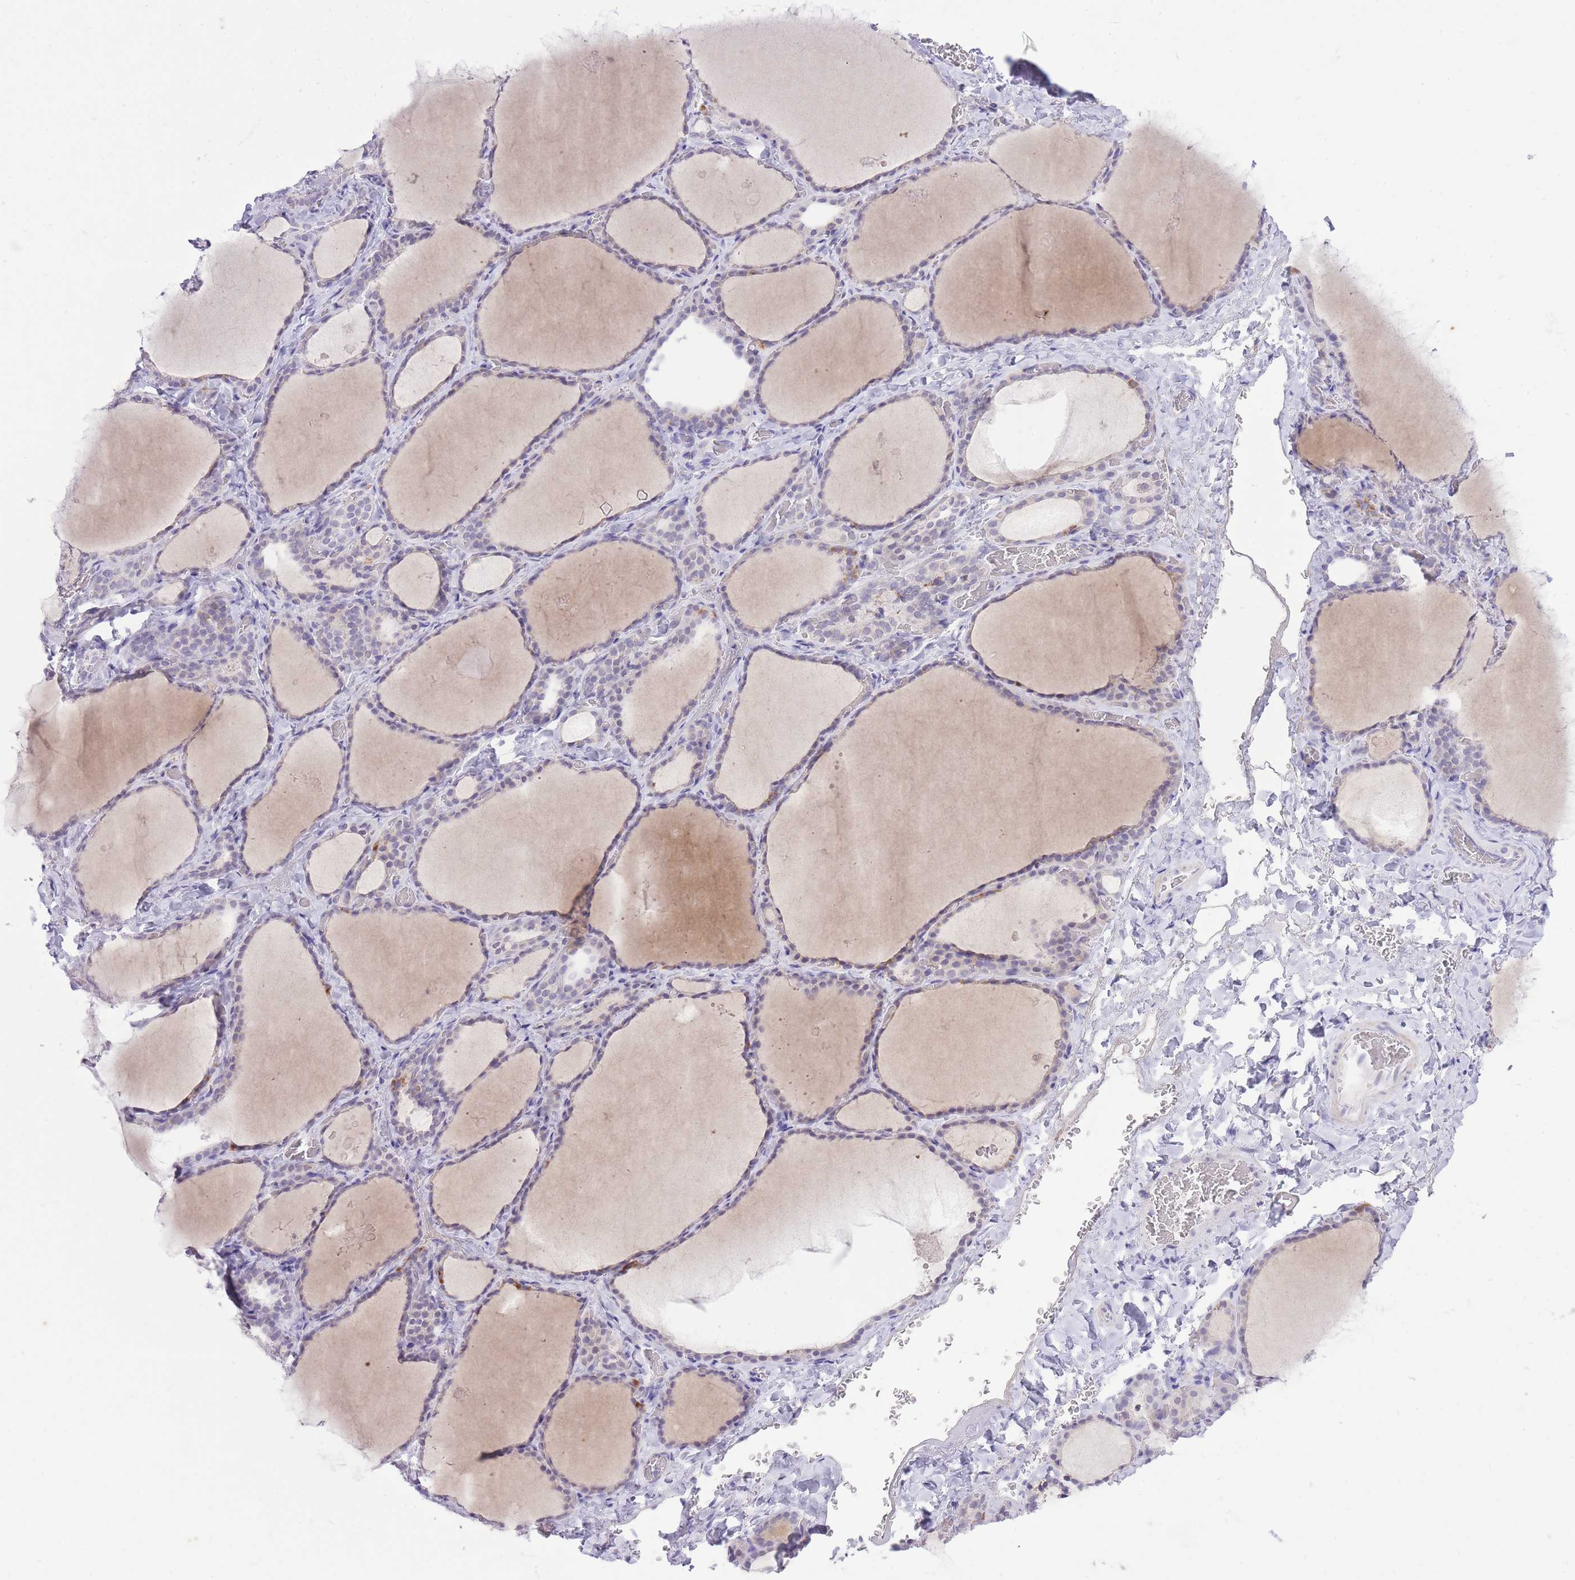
{"staining": {"intensity": "negative", "quantity": "none", "location": "none"}, "tissue": "thyroid gland", "cell_type": "Glandular cells", "image_type": "normal", "snomed": [{"axis": "morphology", "description": "Normal tissue, NOS"}, {"axis": "topography", "description": "Thyroid gland"}], "caption": "A high-resolution photomicrograph shows immunohistochemistry (IHC) staining of benign thyroid gland, which exhibits no significant expression in glandular cells. (Brightfield microscopy of DAB immunohistochemistry (IHC) at high magnification).", "gene": "DENND2D", "patient": {"sex": "female", "age": 39}}